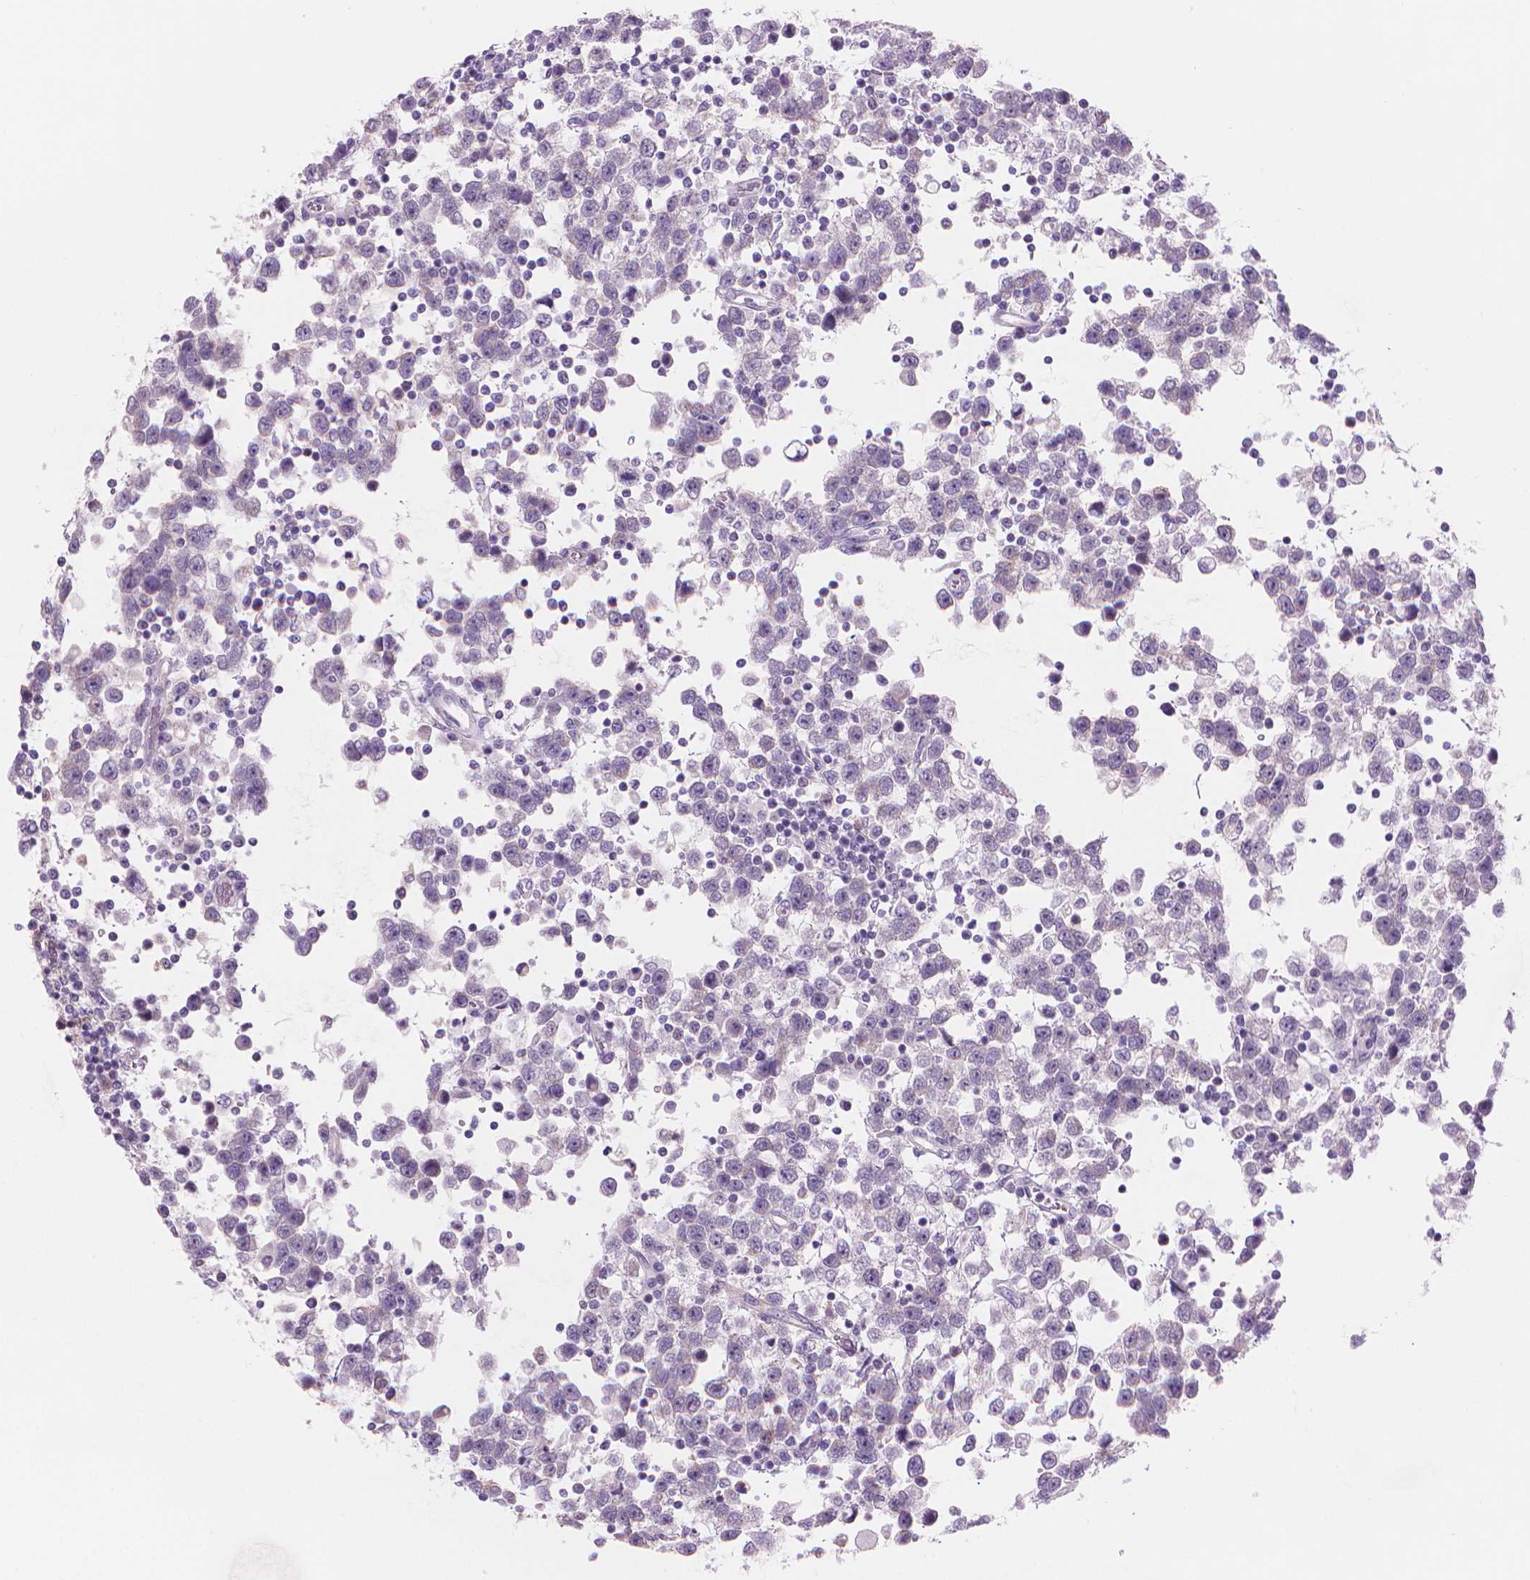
{"staining": {"intensity": "negative", "quantity": "none", "location": "none"}, "tissue": "testis cancer", "cell_type": "Tumor cells", "image_type": "cancer", "snomed": [{"axis": "morphology", "description": "Seminoma, NOS"}, {"axis": "topography", "description": "Testis"}], "caption": "Photomicrograph shows no significant protein expression in tumor cells of testis cancer (seminoma). (Brightfield microscopy of DAB (3,3'-diaminobenzidine) immunohistochemistry (IHC) at high magnification).", "gene": "ENSG00000187186", "patient": {"sex": "male", "age": 34}}